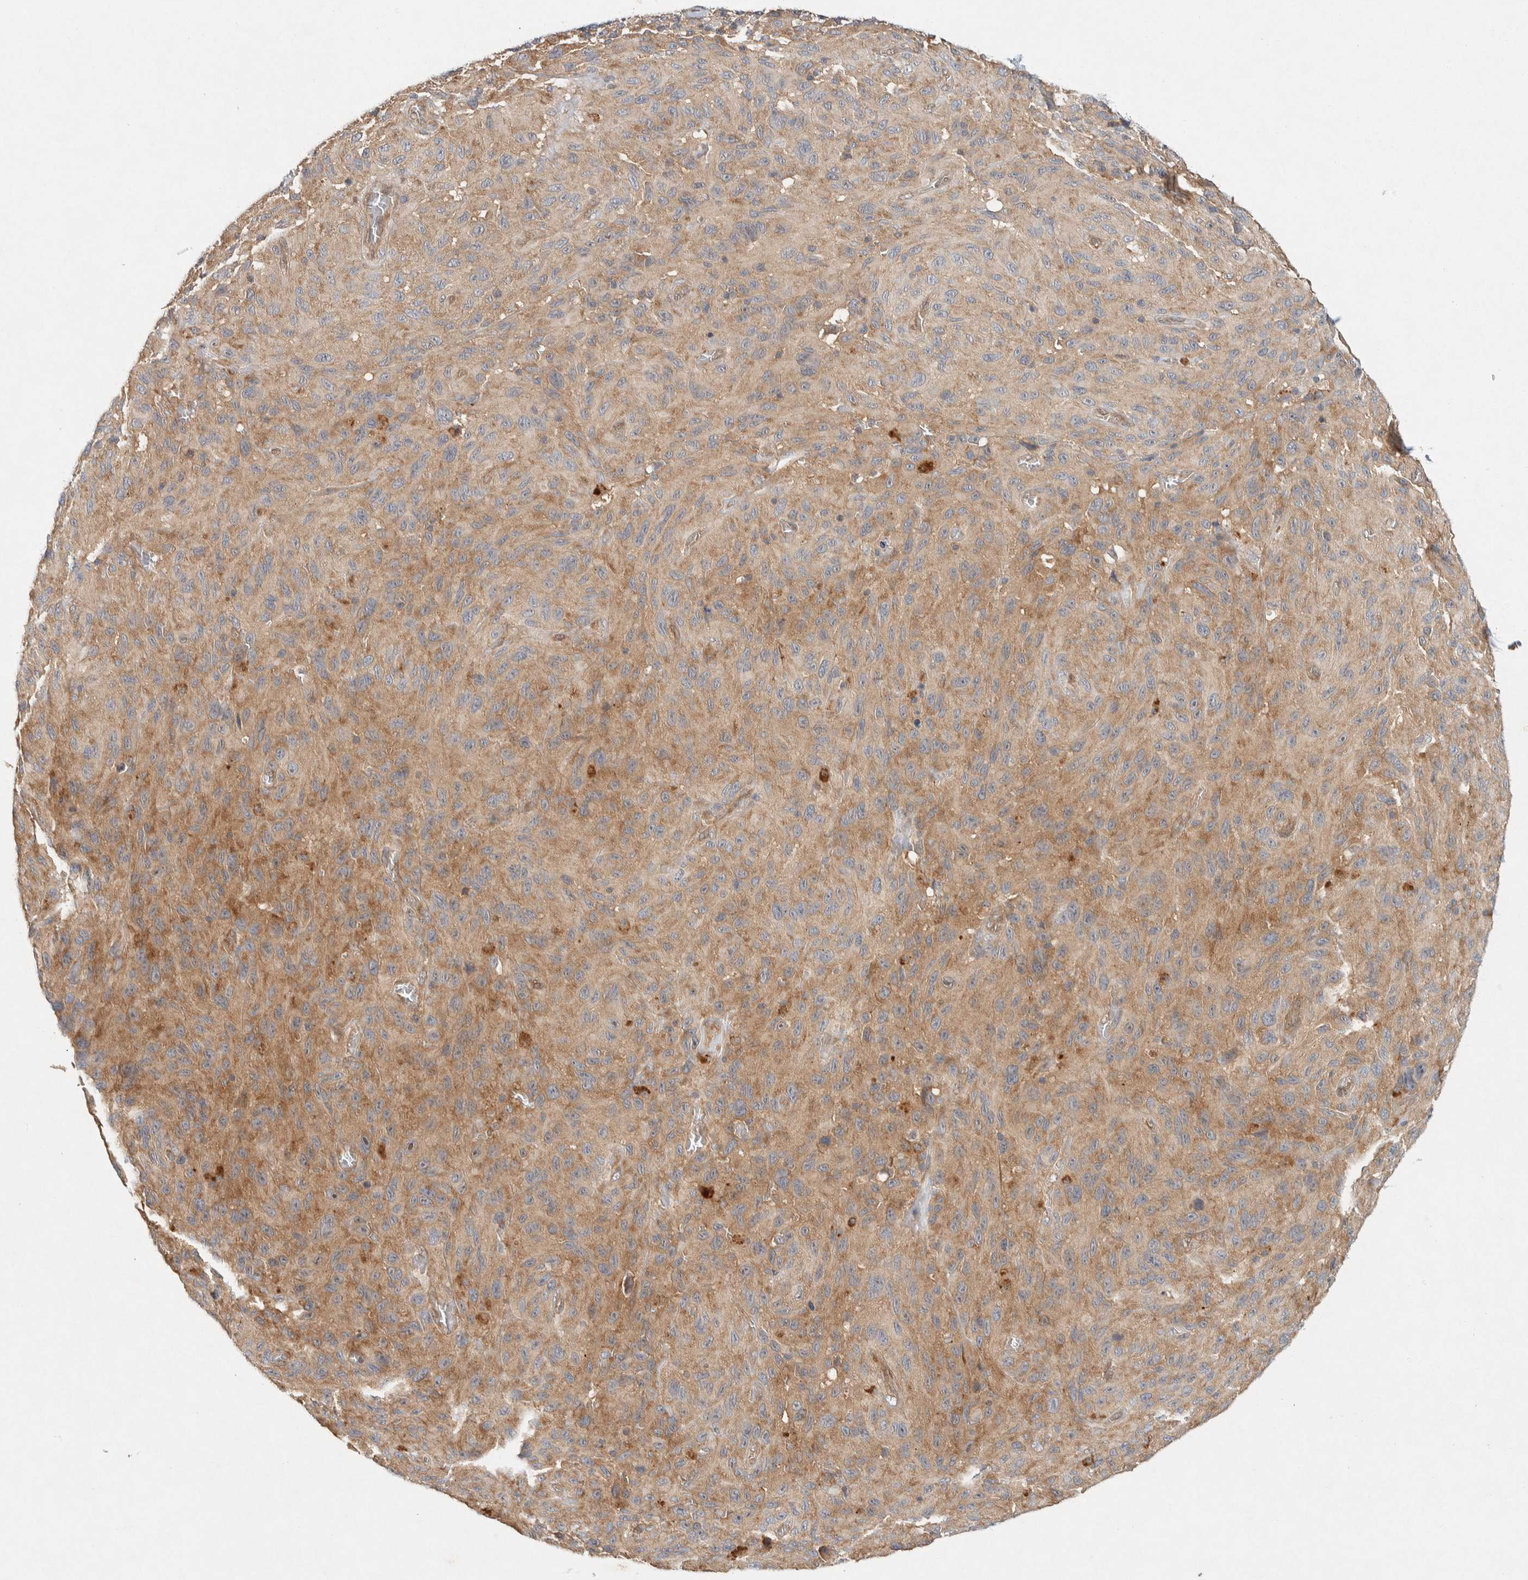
{"staining": {"intensity": "moderate", "quantity": ">75%", "location": "cytoplasmic/membranous"}, "tissue": "melanoma", "cell_type": "Tumor cells", "image_type": "cancer", "snomed": [{"axis": "morphology", "description": "Malignant melanoma, NOS"}, {"axis": "topography", "description": "Skin"}], "caption": "Malignant melanoma tissue shows moderate cytoplasmic/membranous positivity in about >75% of tumor cells, visualized by immunohistochemistry. (DAB (3,3'-diaminobenzidine) IHC with brightfield microscopy, high magnification).", "gene": "PXK", "patient": {"sex": "male", "age": 66}}